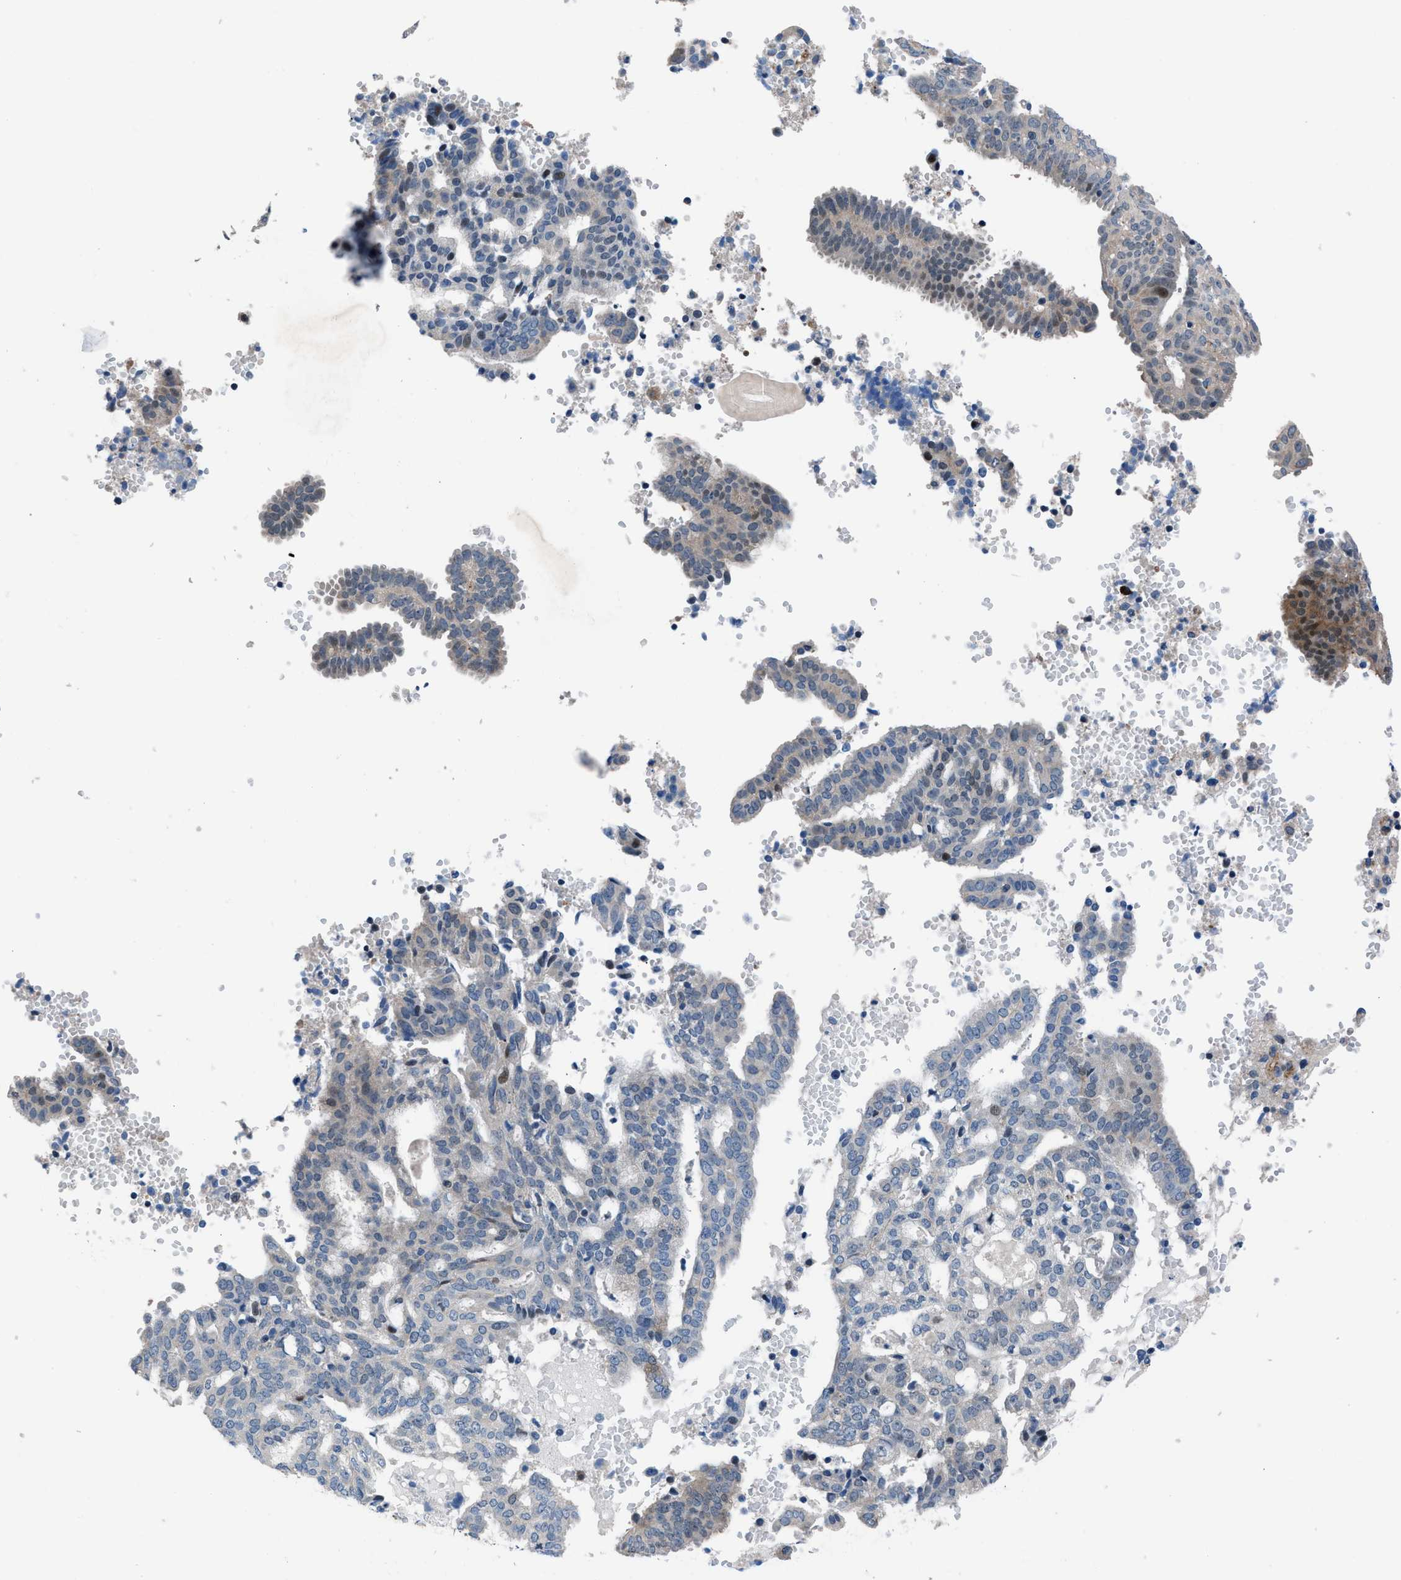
{"staining": {"intensity": "weak", "quantity": "<25%", "location": "cytoplasmic/membranous"}, "tissue": "endometrial cancer", "cell_type": "Tumor cells", "image_type": "cancer", "snomed": [{"axis": "morphology", "description": "Adenocarcinoma, NOS"}, {"axis": "topography", "description": "Endometrium"}], "caption": "High magnification brightfield microscopy of endometrial adenocarcinoma stained with DAB (brown) and counterstained with hematoxylin (blue): tumor cells show no significant staining. (DAB immunohistochemistry visualized using brightfield microscopy, high magnification).", "gene": "UAP1", "patient": {"sex": "female", "age": 58}}